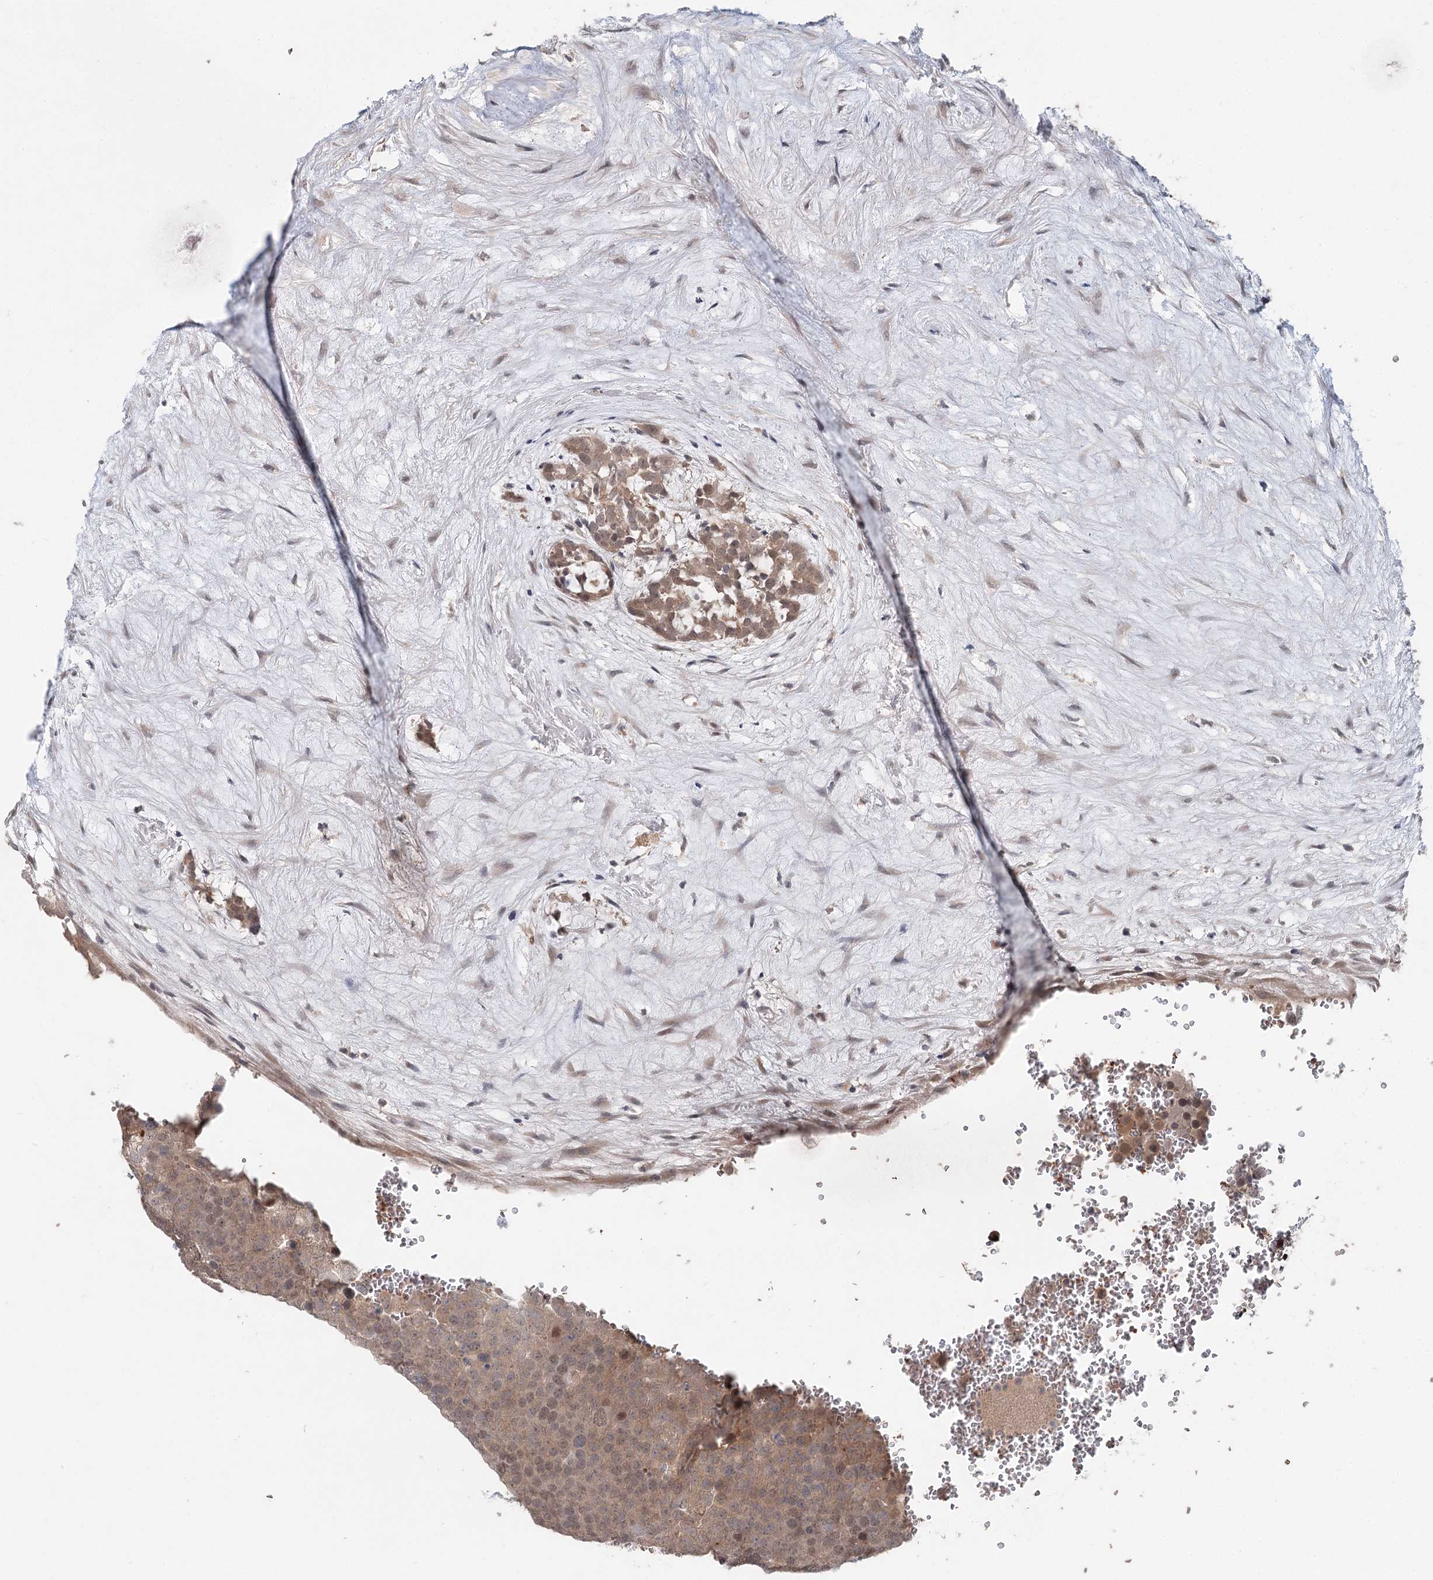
{"staining": {"intensity": "weak", "quantity": ">75%", "location": "cytoplasmic/membranous"}, "tissue": "testis cancer", "cell_type": "Tumor cells", "image_type": "cancer", "snomed": [{"axis": "morphology", "description": "Seminoma, NOS"}, {"axis": "topography", "description": "Testis"}], "caption": "Immunohistochemistry (IHC) histopathology image of neoplastic tissue: human testis seminoma stained using IHC exhibits low levels of weak protein expression localized specifically in the cytoplasmic/membranous of tumor cells, appearing as a cytoplasmic/membranous brown color.", "gene": "FBXO7", "patient": {"sex": "male", "age": 71}}